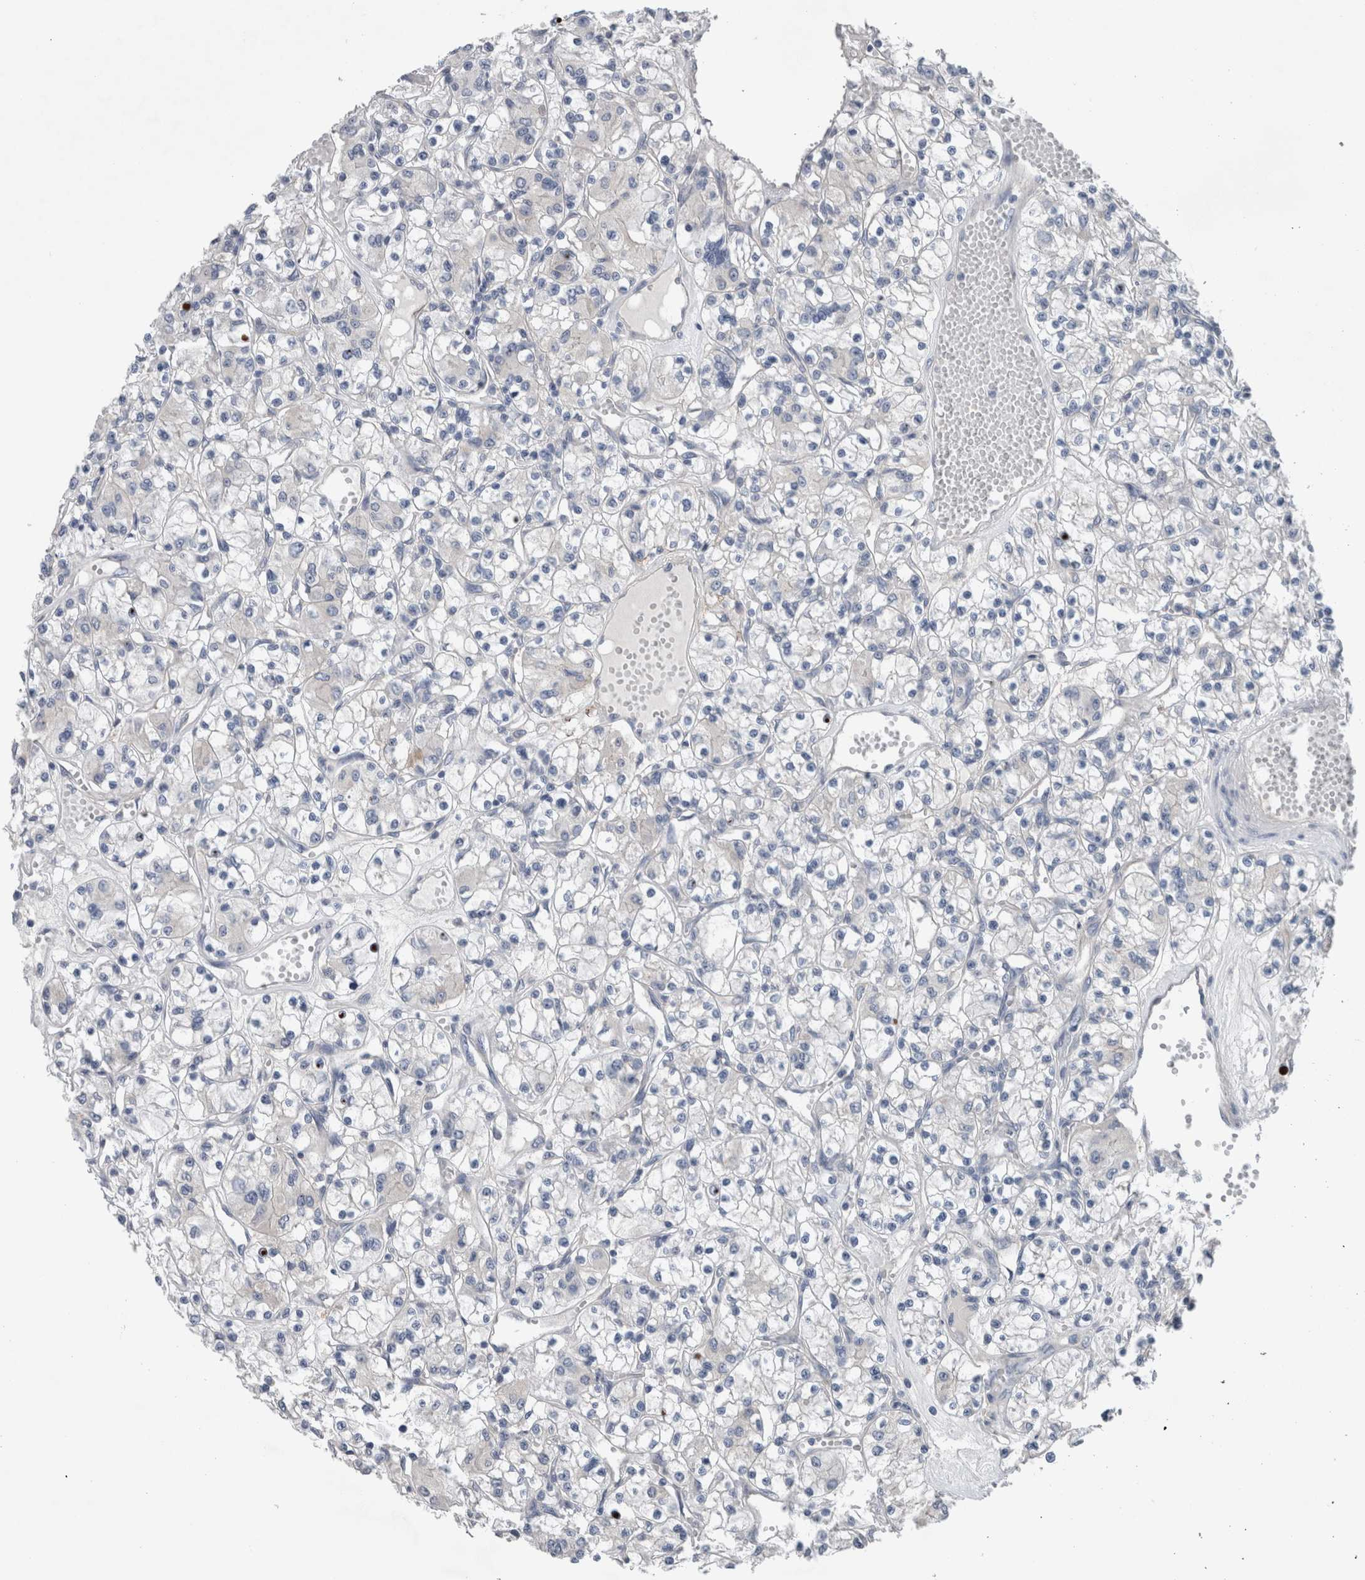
{"staining": {"intensity": "negative", "quantity": "none", "location": "none"}, "tissue": "renal cancer", "cell_type": "Tumor cells", "image_type": "cancer", "snomed": [{"axis": "morphology", "description": "Adenocarcinoma, NOS"}, {"axis": "topography", "description": "Kidney"}], "caption": "A high-resolution histopathology image shows immunohistochemistry (IHC) staining of renal cancer, which displays no significant expression in tumor cells.", "gene": "CRNN", "patient": {"sex": "female", "age": 59}}